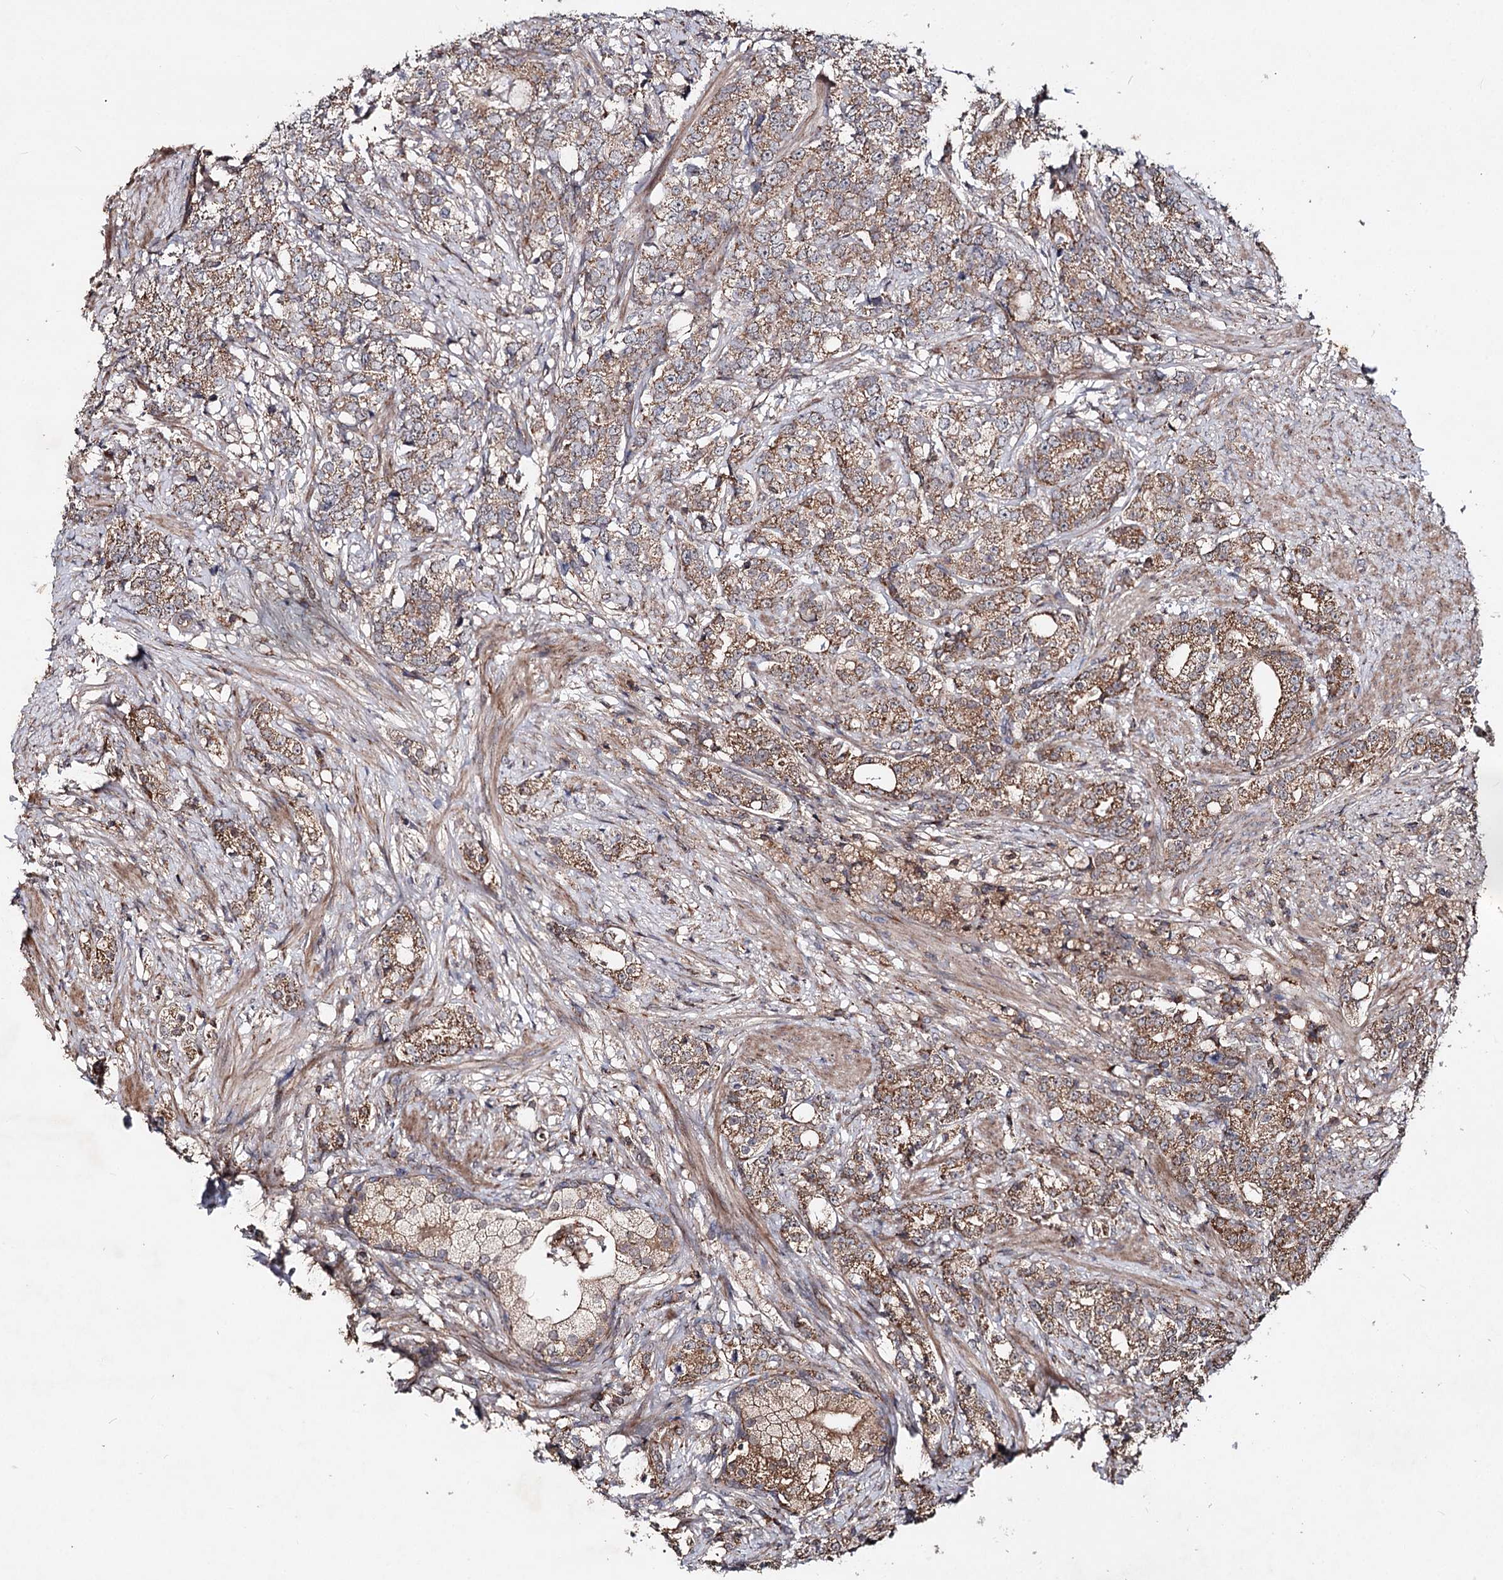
{"staining": {"intensity": "moderate", "quantity": ">75%", "location": "cytoplasmic/membranous"}, "tissue": "prostate cancer", "cell_type": "Tumor cells", "image_type": "cancer", "snomed": [{"axis": "morphology", "description": "Adenocarcinoma, High grade"}, {"axis": "topography", "description": "Prostate"}], "caption": "Immunohistochemical staining of human prostate cancer reveals moderate cytoplasmic/membranous protein staining in about >75% of tumor cells.", "gene": "MINDY3", "patient": {"sex": "male", "age": 69}}